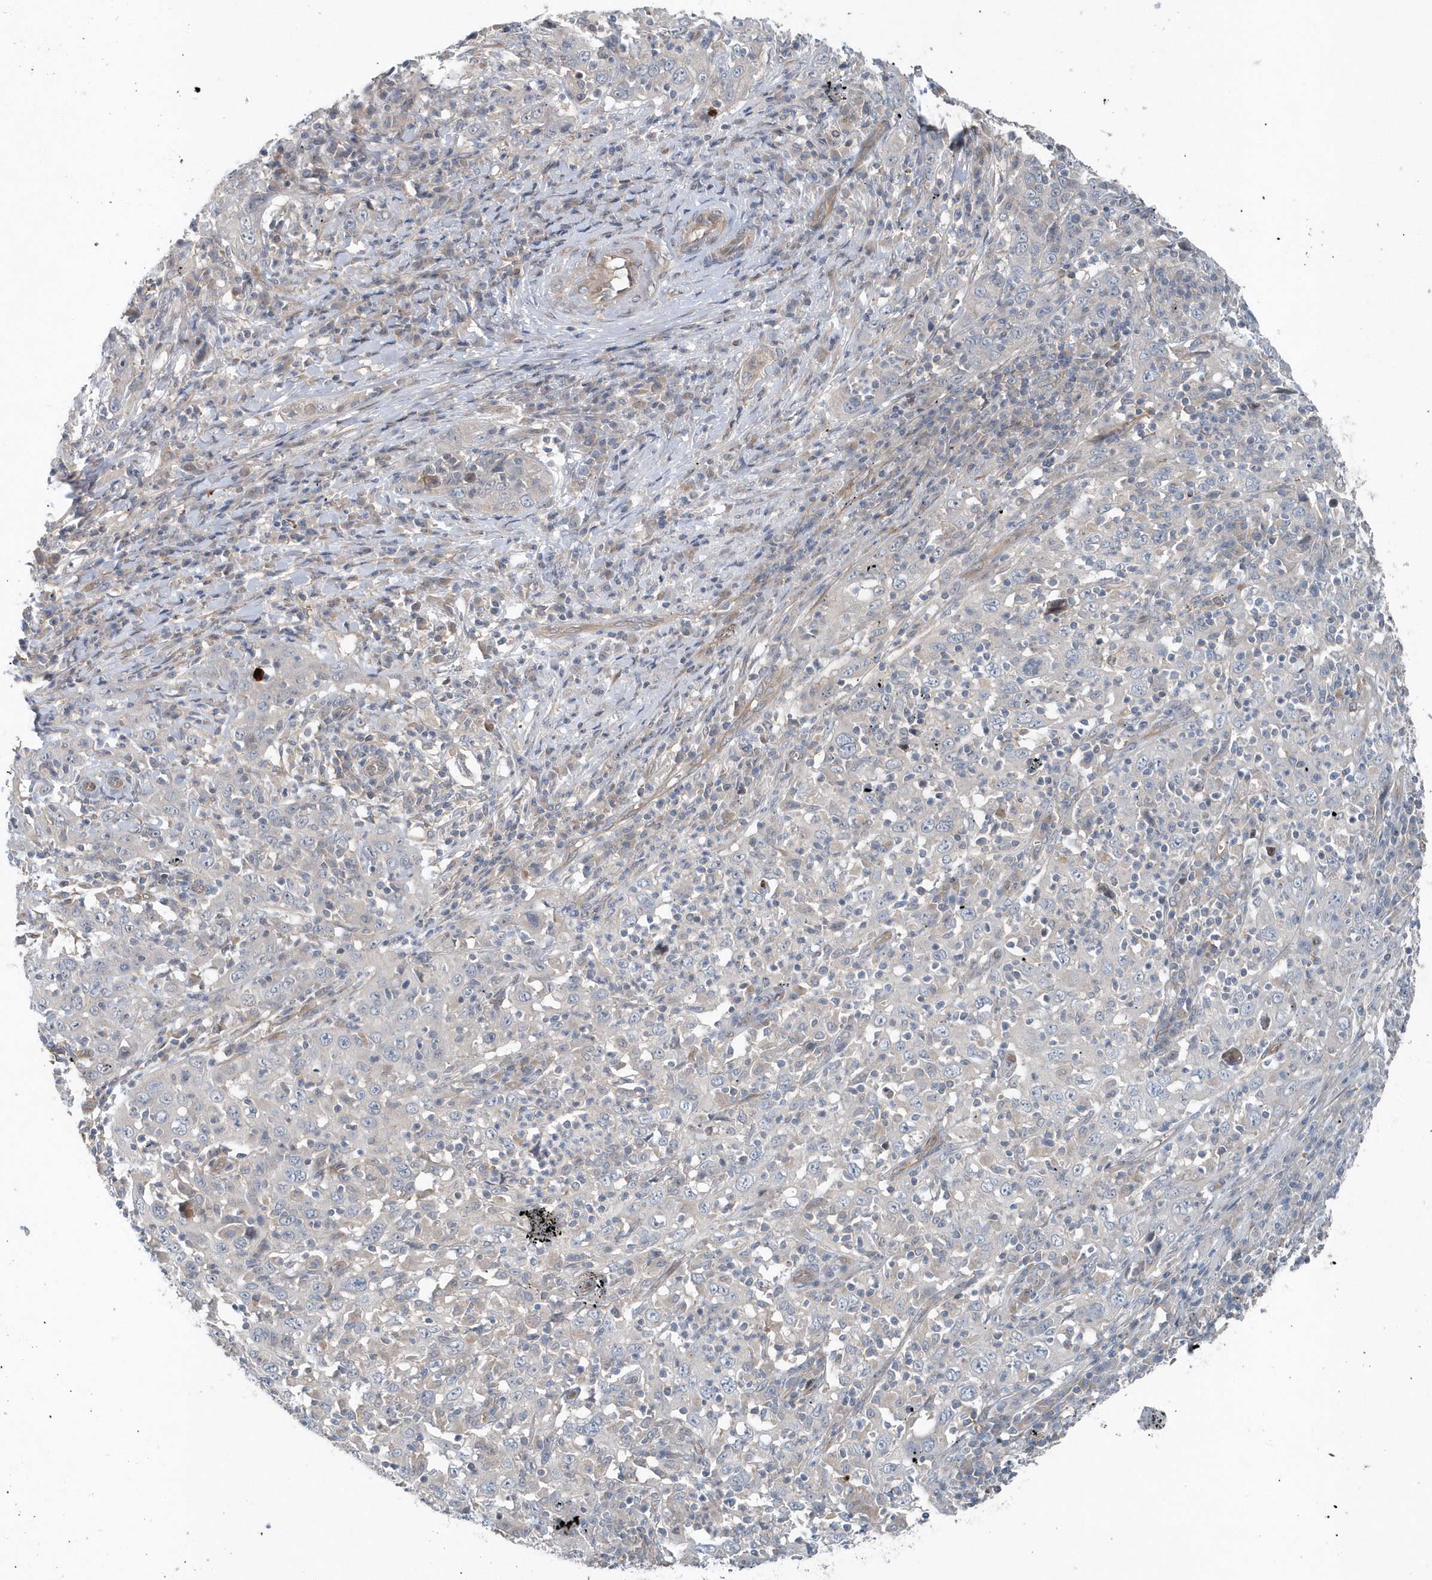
{"staining": {"intensity": "negative", "quantity": "none", "location": "none"}, "tissue": "cervical cancer", "cell_type": "Tumor cells", "image_type": "cancer", "snomed": [{"axis": "morphology", "description": "Squamous cell carcinoma, NOS"}, {"axis": "topography", "description": "Cervix"}], "caption": "An IHC image of squamous cell carcinoma (cervical) is shown. There is no staining in tumor cells of squamous cell carcinoma (cervical).", "gene": "MCC", "patient": {"sex": "female", "age": 46}}